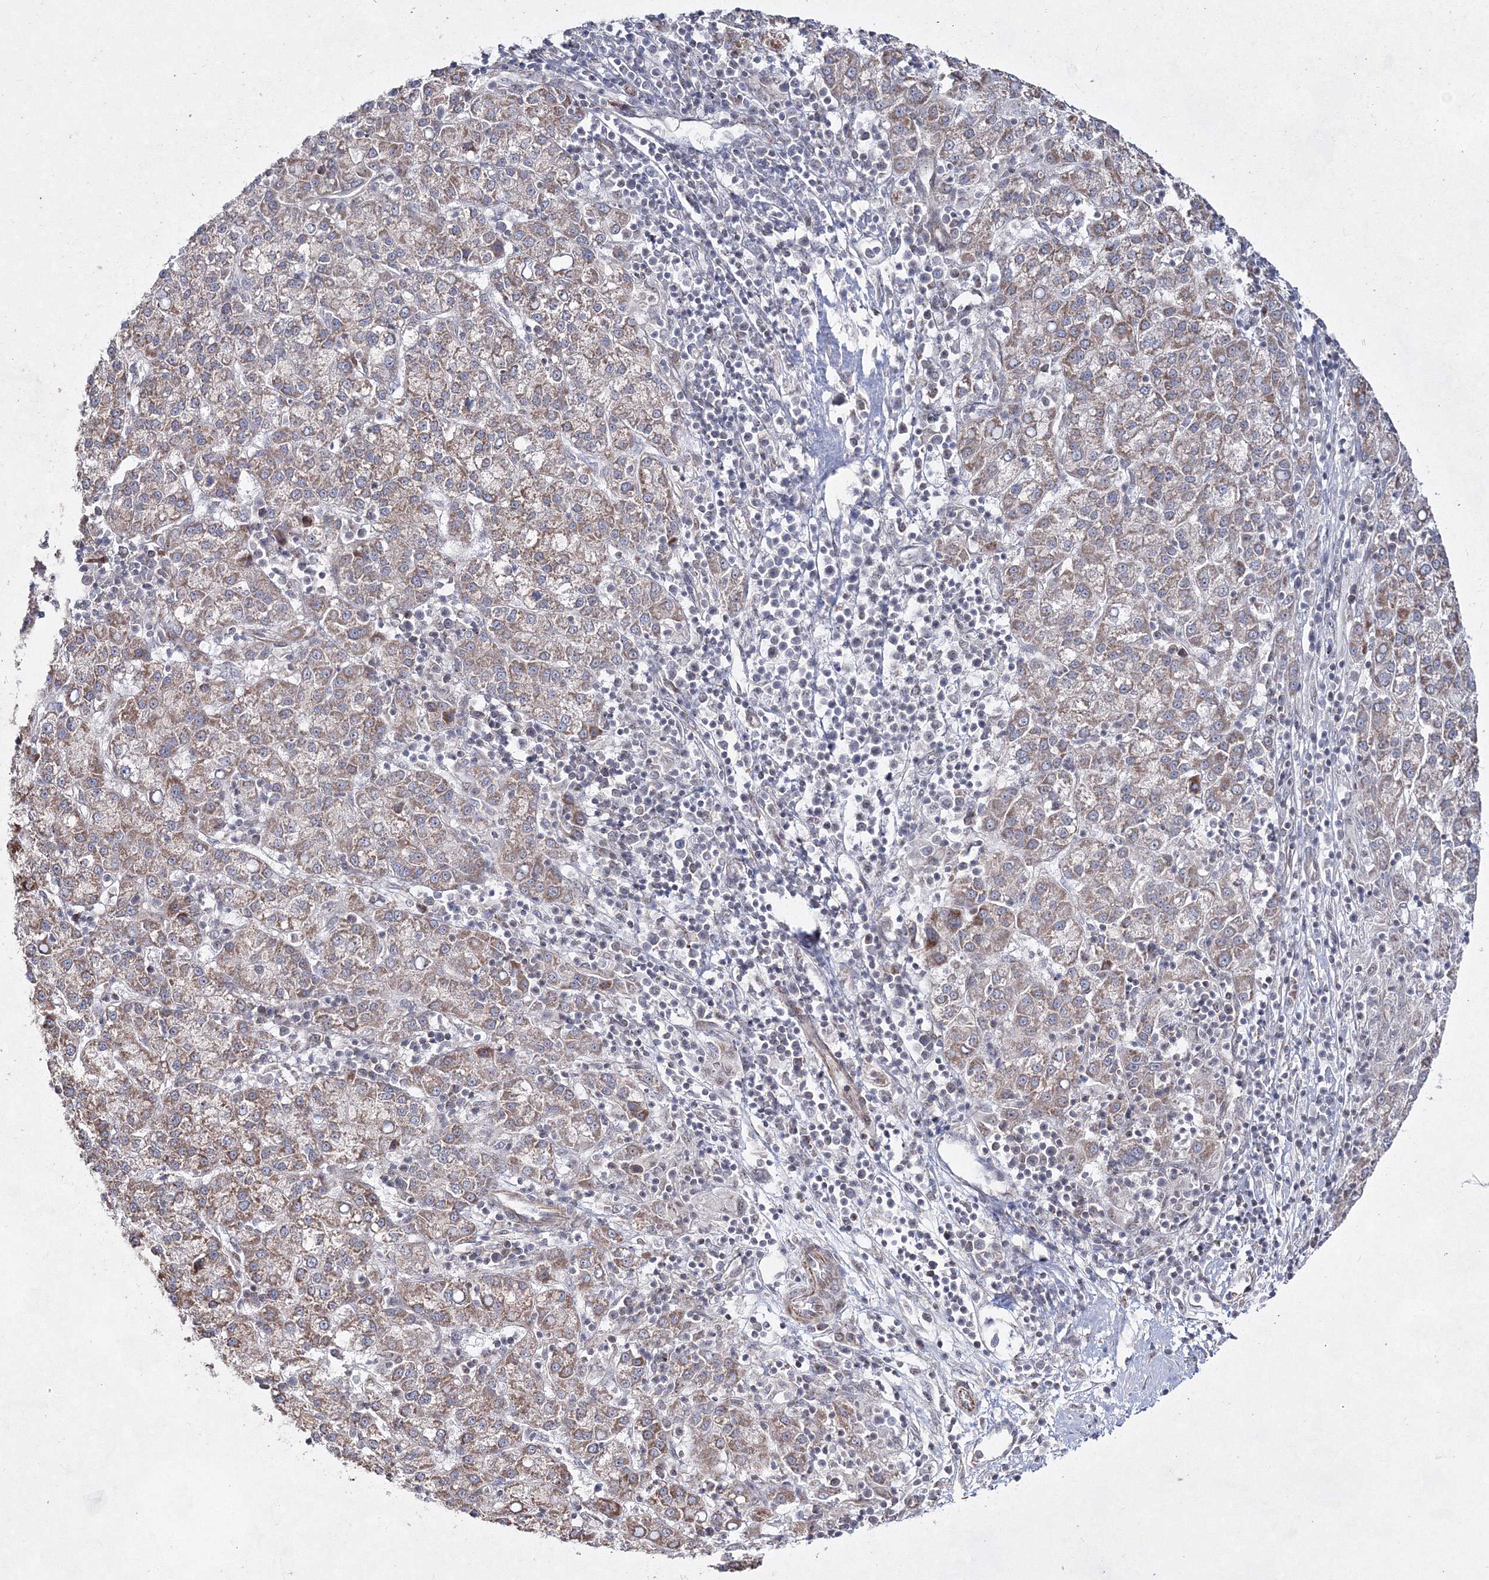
{"staining": {"intensity": "weak", "quantity": "25%-75%", "location": "cytoplasmic/membranous"}, "tissue": "liver cancer", "cell_type": "Tumor cells", "image_type": "cancer", "snomed": [{"axis": "morphology", "description": "Carcinoma, Hepatocellular, NOS"}, {"axis": "topography", "description": "Liver"}], "caption": "IHC of human hepatocellular carcinoma (liver) shows low levels of weak cytoplasmic/membranous staining in about 25%-75% of tumor cells.", "gene": "SNIP1", "patient": {"sex": "female", "age": 58}}